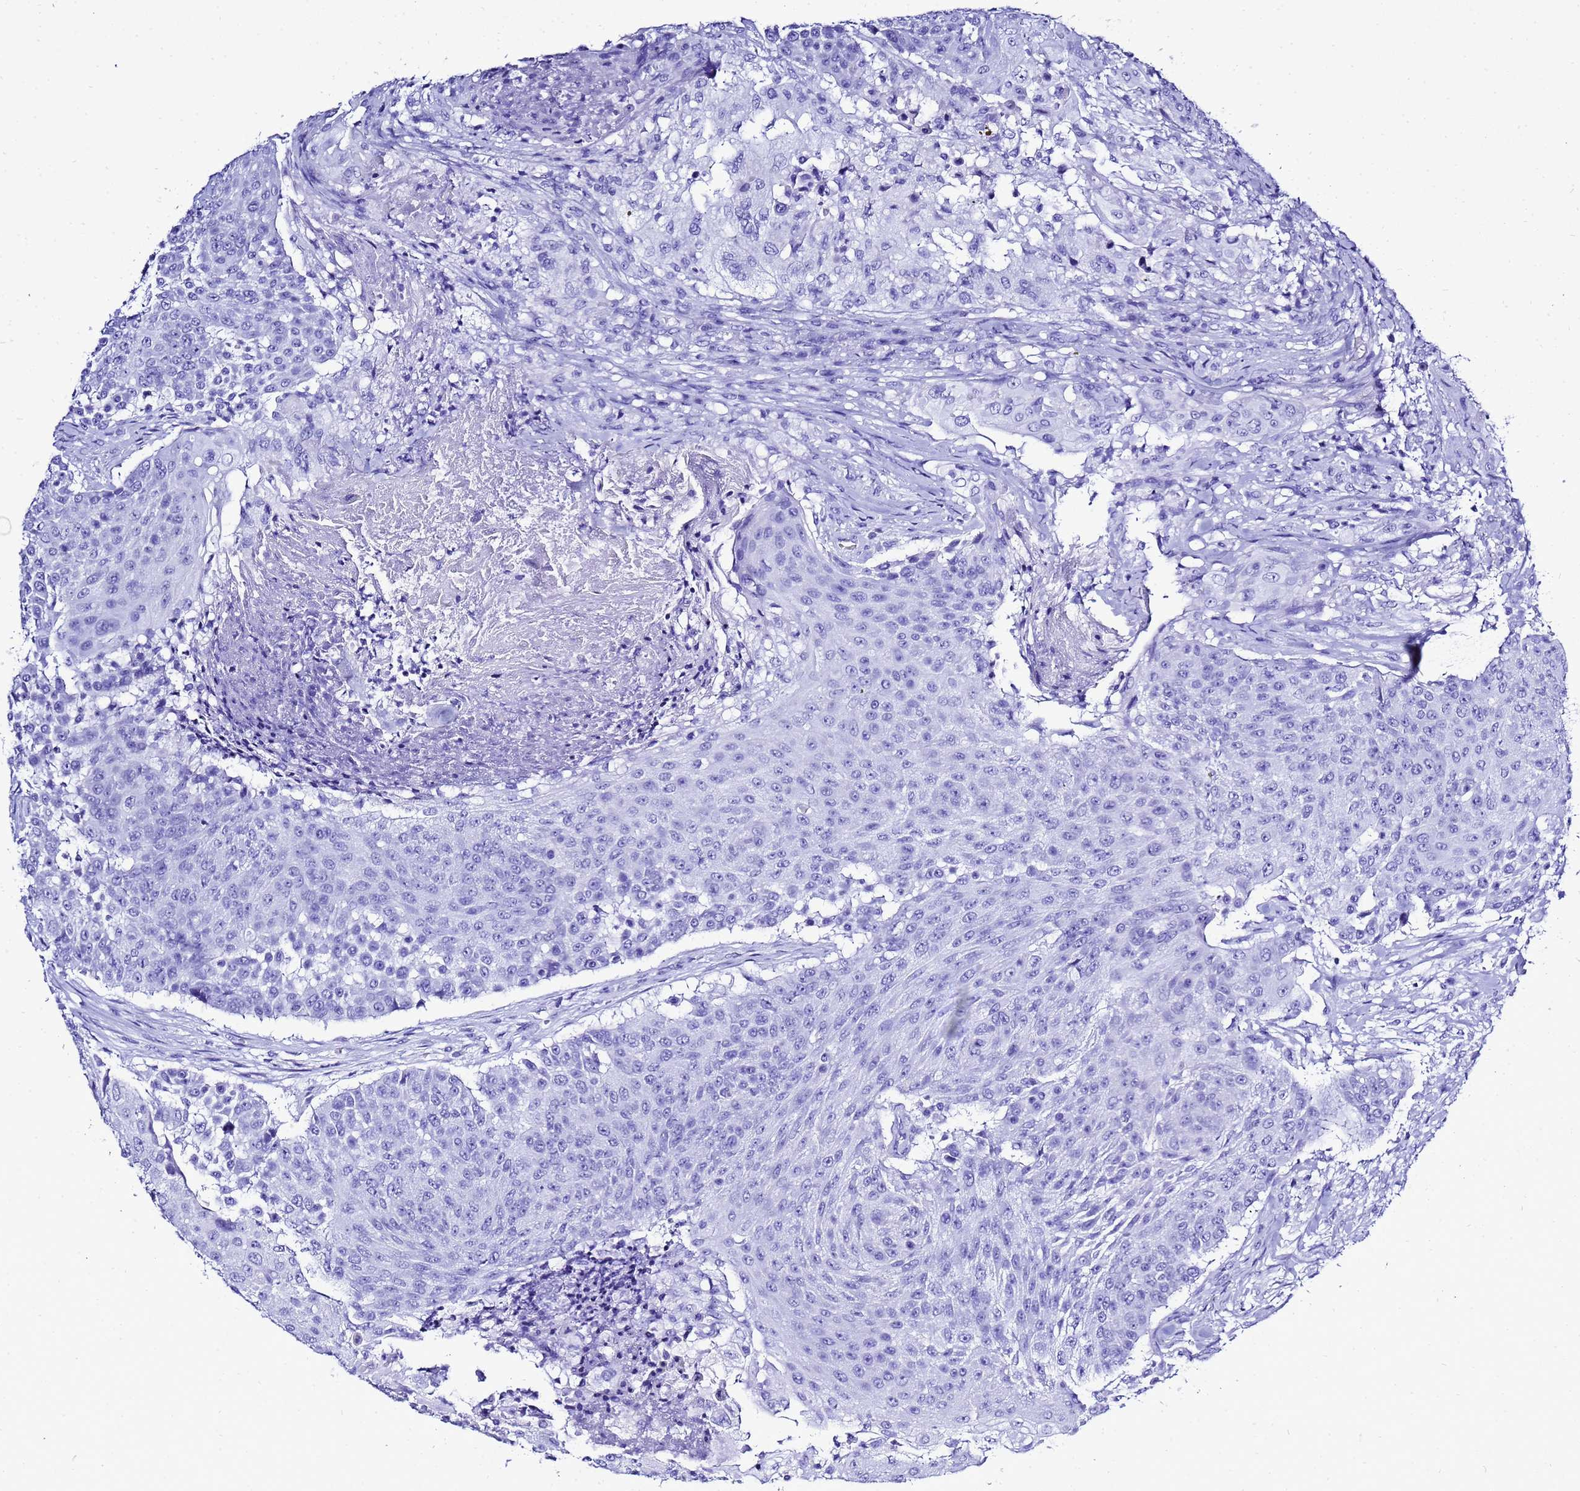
{"staining": {"intensity": "negative", "quantity": "none", "location": "none"}, "tissue": "urothelial cancer", "cell_type": "Tumor cells", "image_type": "cancer", "snomed": [{"axis": "morphology", "description": "Urothelial carcinoma, High grade"}, {"axis": "topography", "description": "Urinary bladder"}], "caption": "IHC histopathology image of high-grade urothelial carcinoma stained for a protein (brown), which demonstrates no positivity in tumor cells.", "gene": "LIPF", "patient": {"sex": "female", "age": 63}}